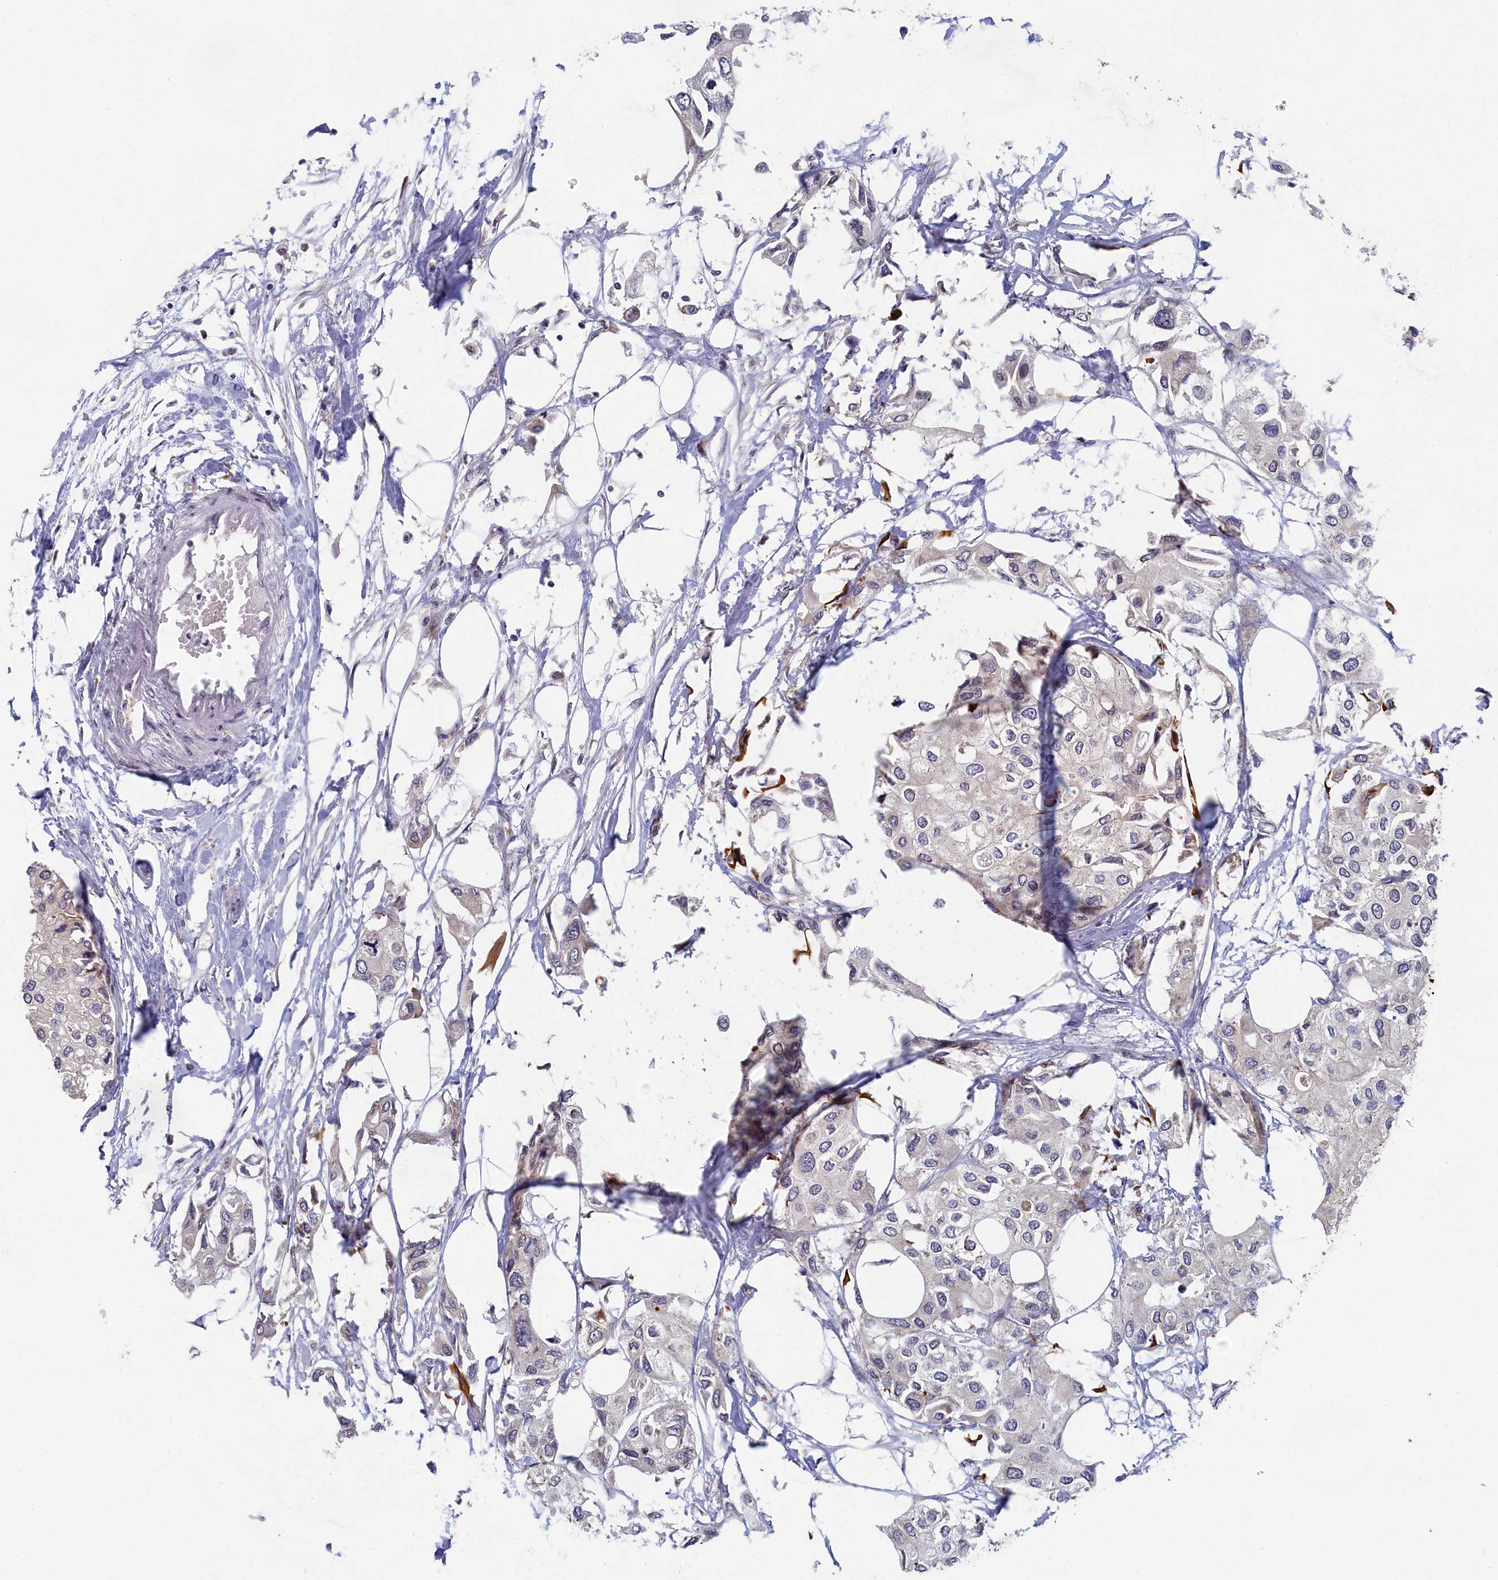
{"staining": {"intensity": "negative", "quantity": "none", "location": "none"}, "tissue": "urothelial cancer", "cell_type": "Tumor cells", "image_type": "cancer", "snomed": [{"axis": "morphology", "description": "Urothelial carcinoma, High grade"}, {"axis": "topography", "description": "Urinary bladder"}], "caption": "The immunohistochemistry micrograph has no significant staining in tumor cells of high-grade urothelial carcinoma tissue.", "gene": "DNAJC17", "patient": {"sex": "male", "age": 64}}